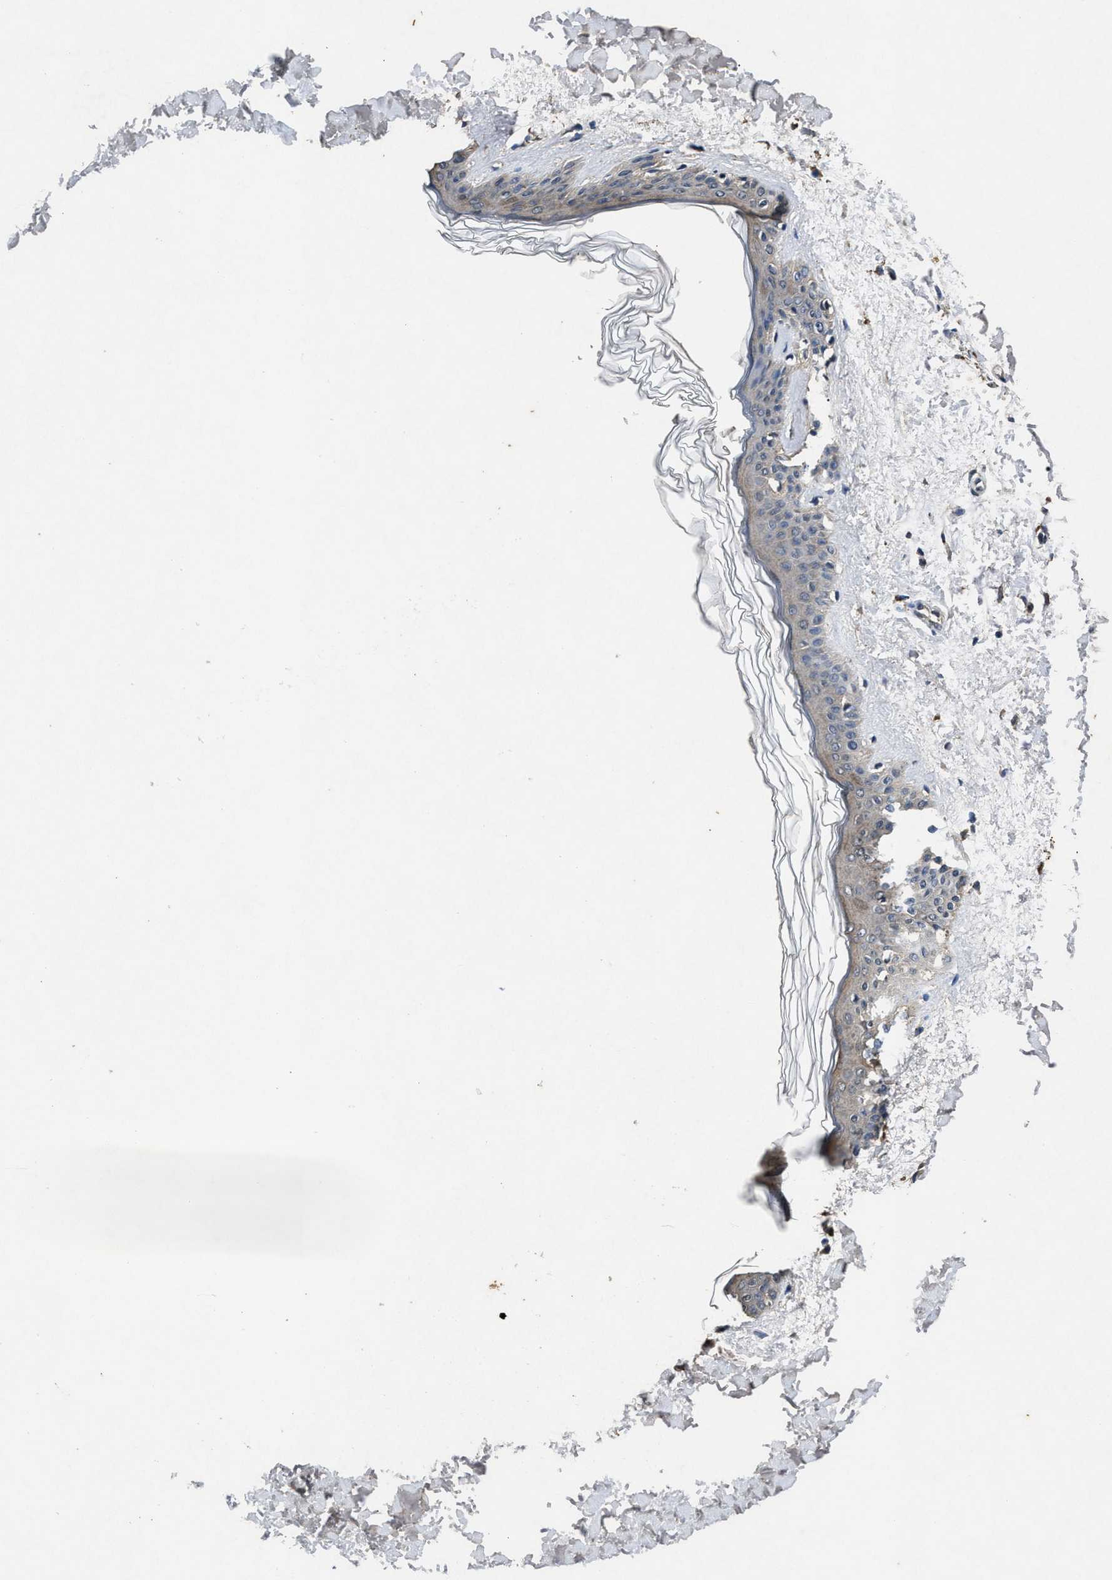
{"staining": {"intensity": "negative", "quantity": "none", "location": "none"}, "tissue": "skin", "cell_type": "Fibroblasts", "image_type": "normal", "snomed": [{"axis": "morphology", "description": "Normal tissue, NOS"}, {"axis": "topography", "description": "Skin"}], "caption": "High power microscopy histopathology image of an IHC micrograph of unremarkable skin, revealing no significant expression in fibroblasts. (Immunohistochemistry, brightfield microscopy, high magnification).", "gene": "PDAP1", "patient": {"sex": "female", "age": 41}}